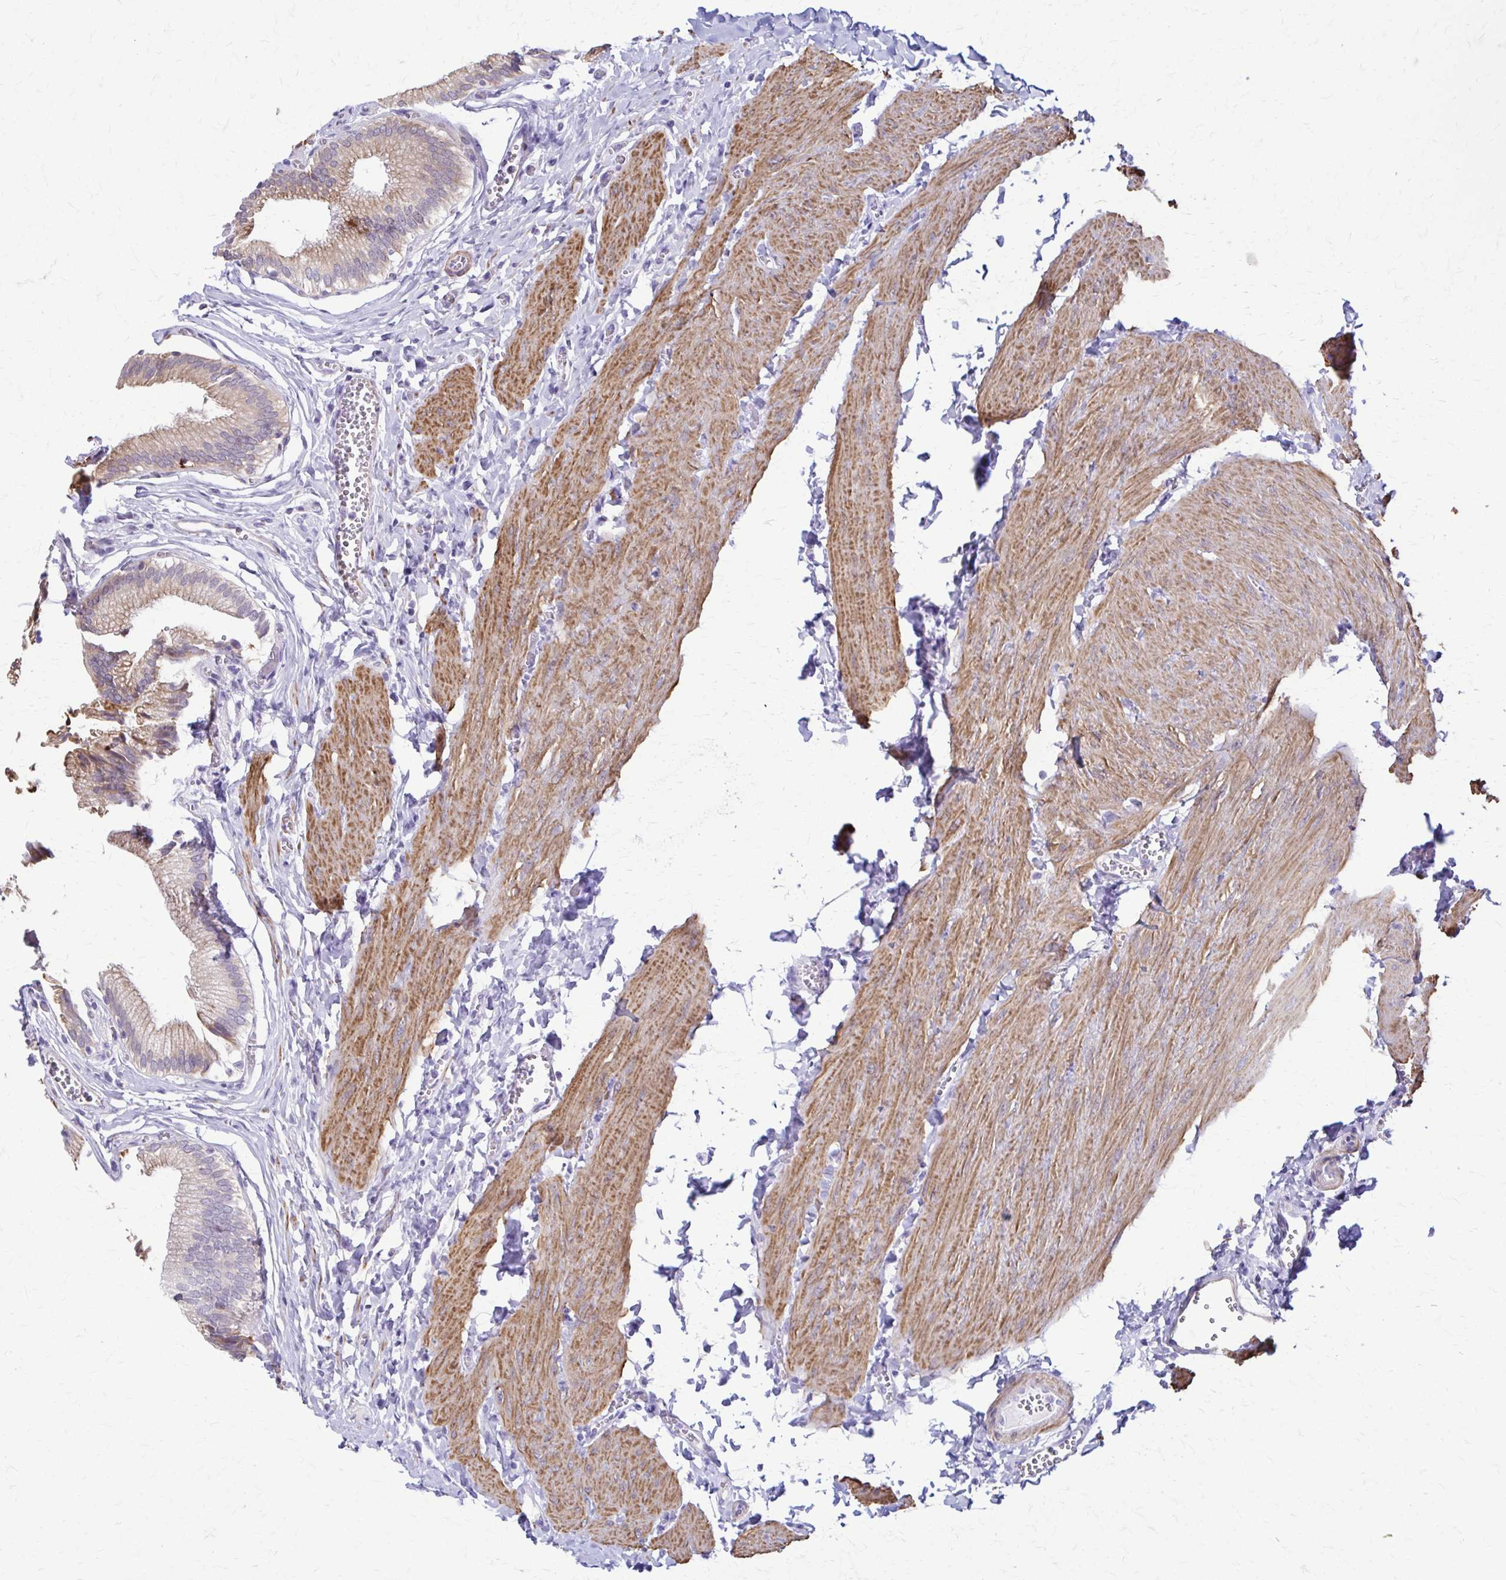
{"staining": {"intensity": "weak", "quantity": ">75%", "location": "cytoplasmic/membranous"}, "tissue": "gallbladder", "cell_type": "Glandular cells", "image_type": "normal", "snomed": [{"axis": "morphology", "description": "Normal tissue, NOS"}, {"axis": "topography", "description": "Gallbladder"}, {"axis": "topography", "description": "Peripheral nerve tissue"}], "caption": "A brown stain labels weak cytoplasmic/membranous positivity of a protein in glandular cells of benign gallbladder.", "gene": "DSP", "patient": {"sex": "male", "age": 17}}